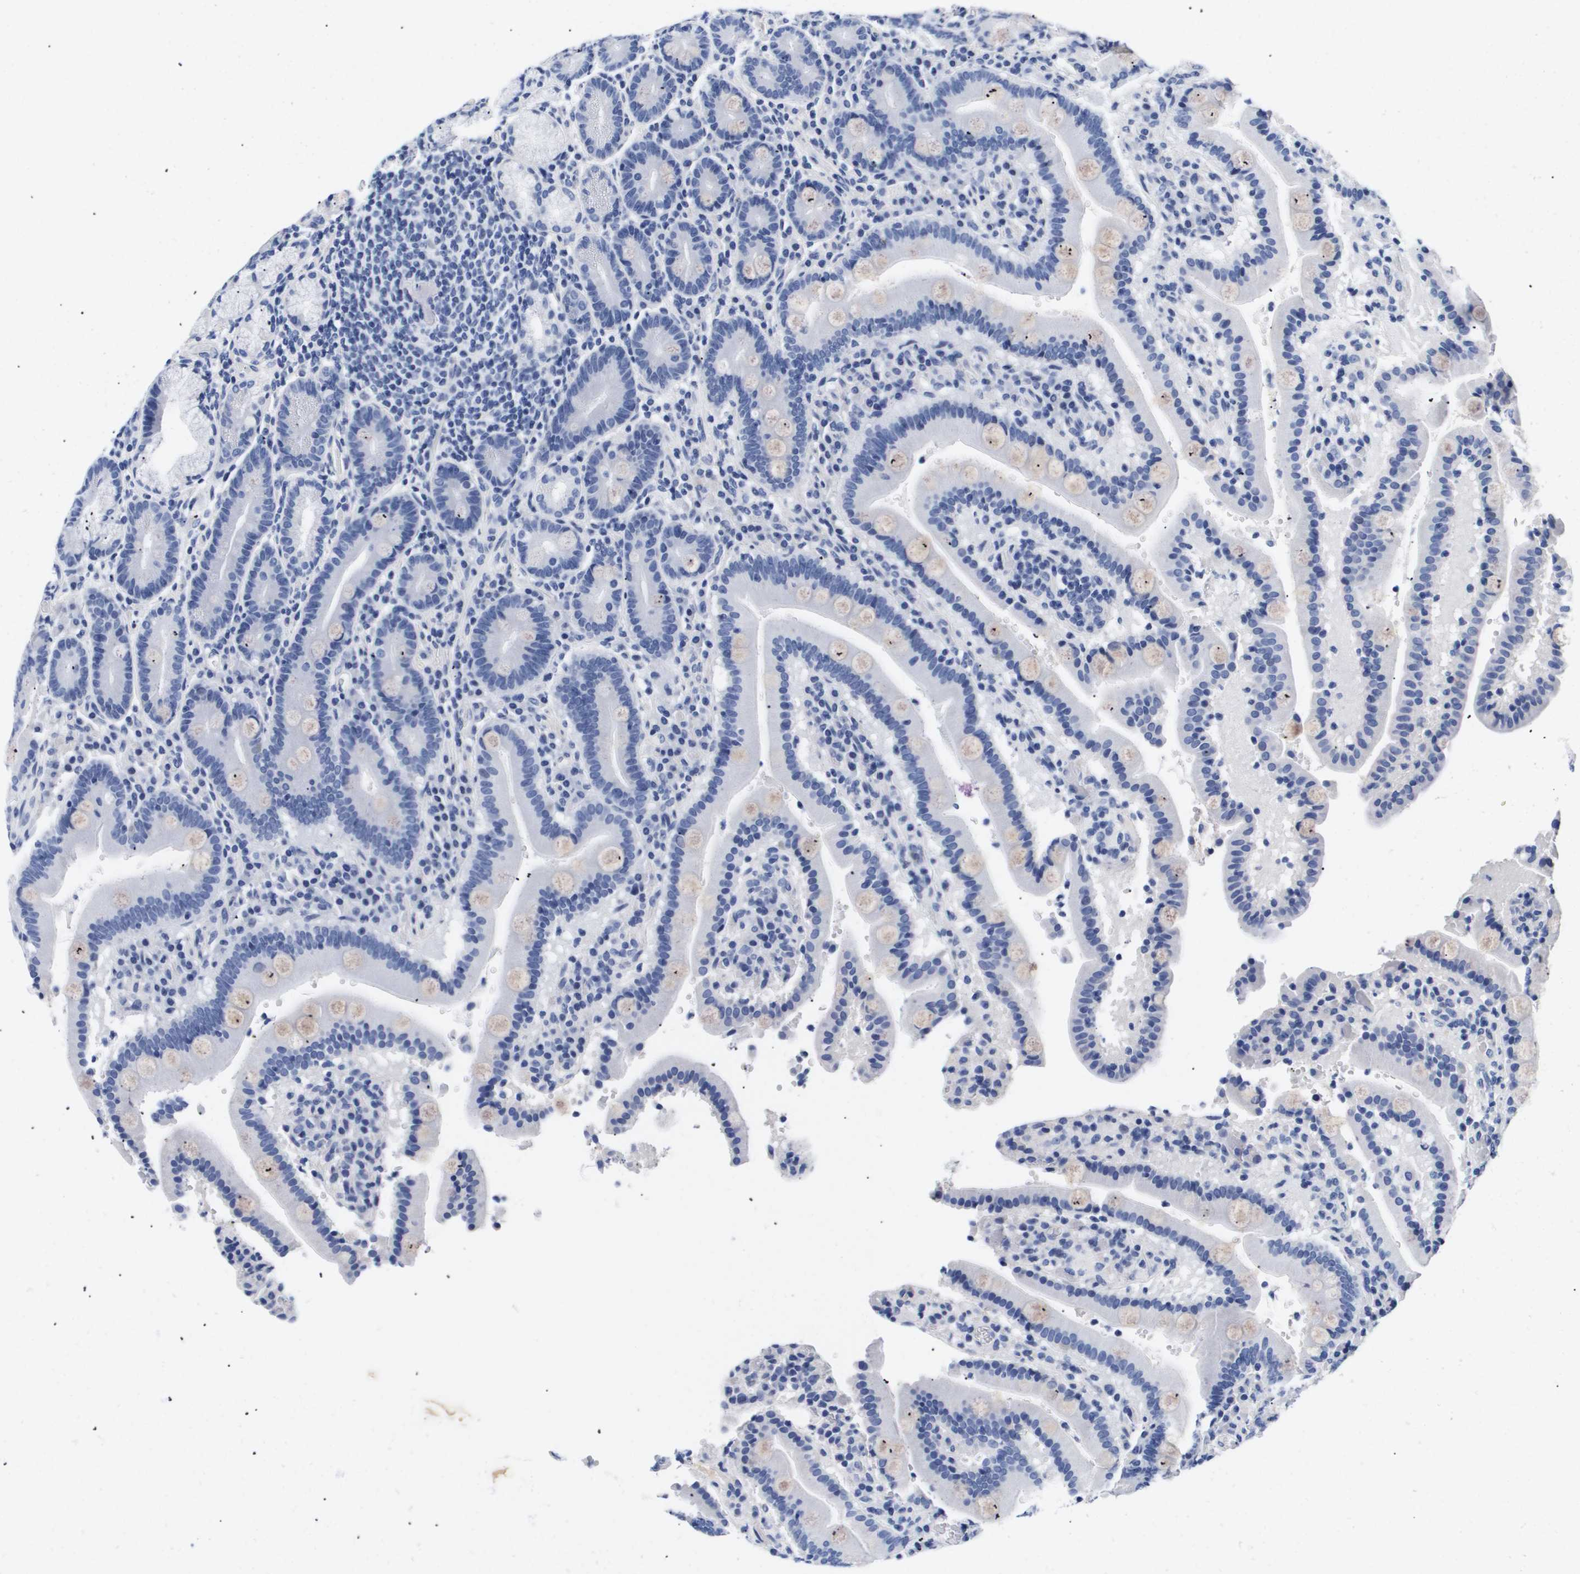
{"staining": {"intensity": "negative", "quantity": "none", "location": "none"}, "tissue": "duodenum", "cell_type": "Glandular cells", "image_type": "normal", "snomed": [{"axis": "morphology", "description": "Normal tissue, NOS"}, {"axis": "topography", "description": "Small intestine, NOS"}], "caption": "Human duodenum stained for a protein using immunohistochemistry (IHC) exhibits no staining in glandular cells.", "gene": "ATP6V0A4", "patient": {"sex": "female", "age": 71}}